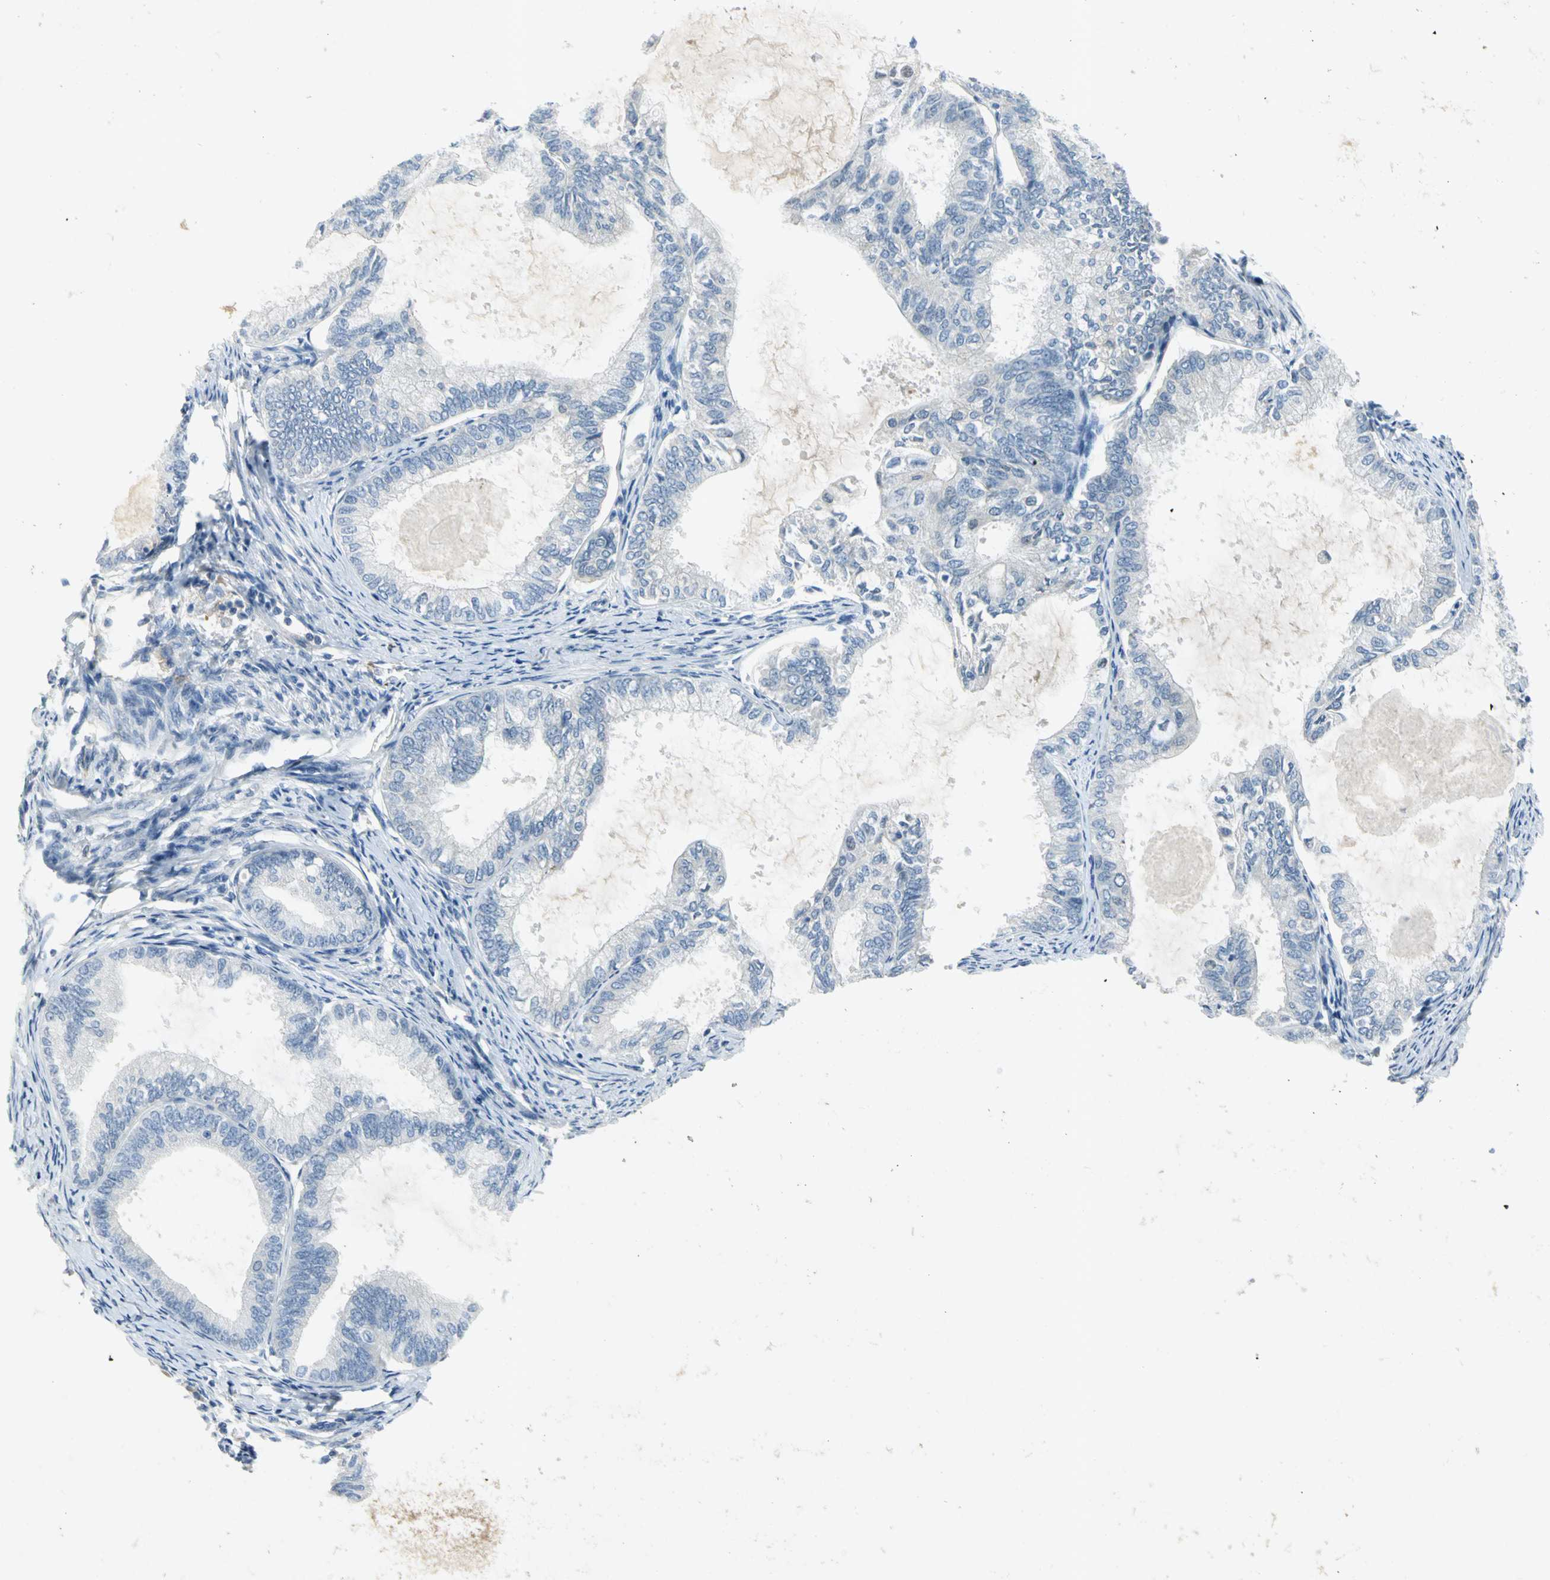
{"staining": {"intensity": "negative", "quantity": "none", "location": "none"}, "tissue": "endometrial cancer", "cell_type": "Tumor cells", "image_type": "cancer", "snomed": [{"axis": "morphology", "description": "Adenocarcinoma, NOS"}, {"axis": "topography", "description": "Endometrium"}], "caption": "Immunohistochemistry histopathology image of human adenocarcinoma (endometrial) stained for a protein (brown), which exhibits no staining in tumor cells.", "gene": "ZIC1", "patient": {"sex": "female", "age": 86}}